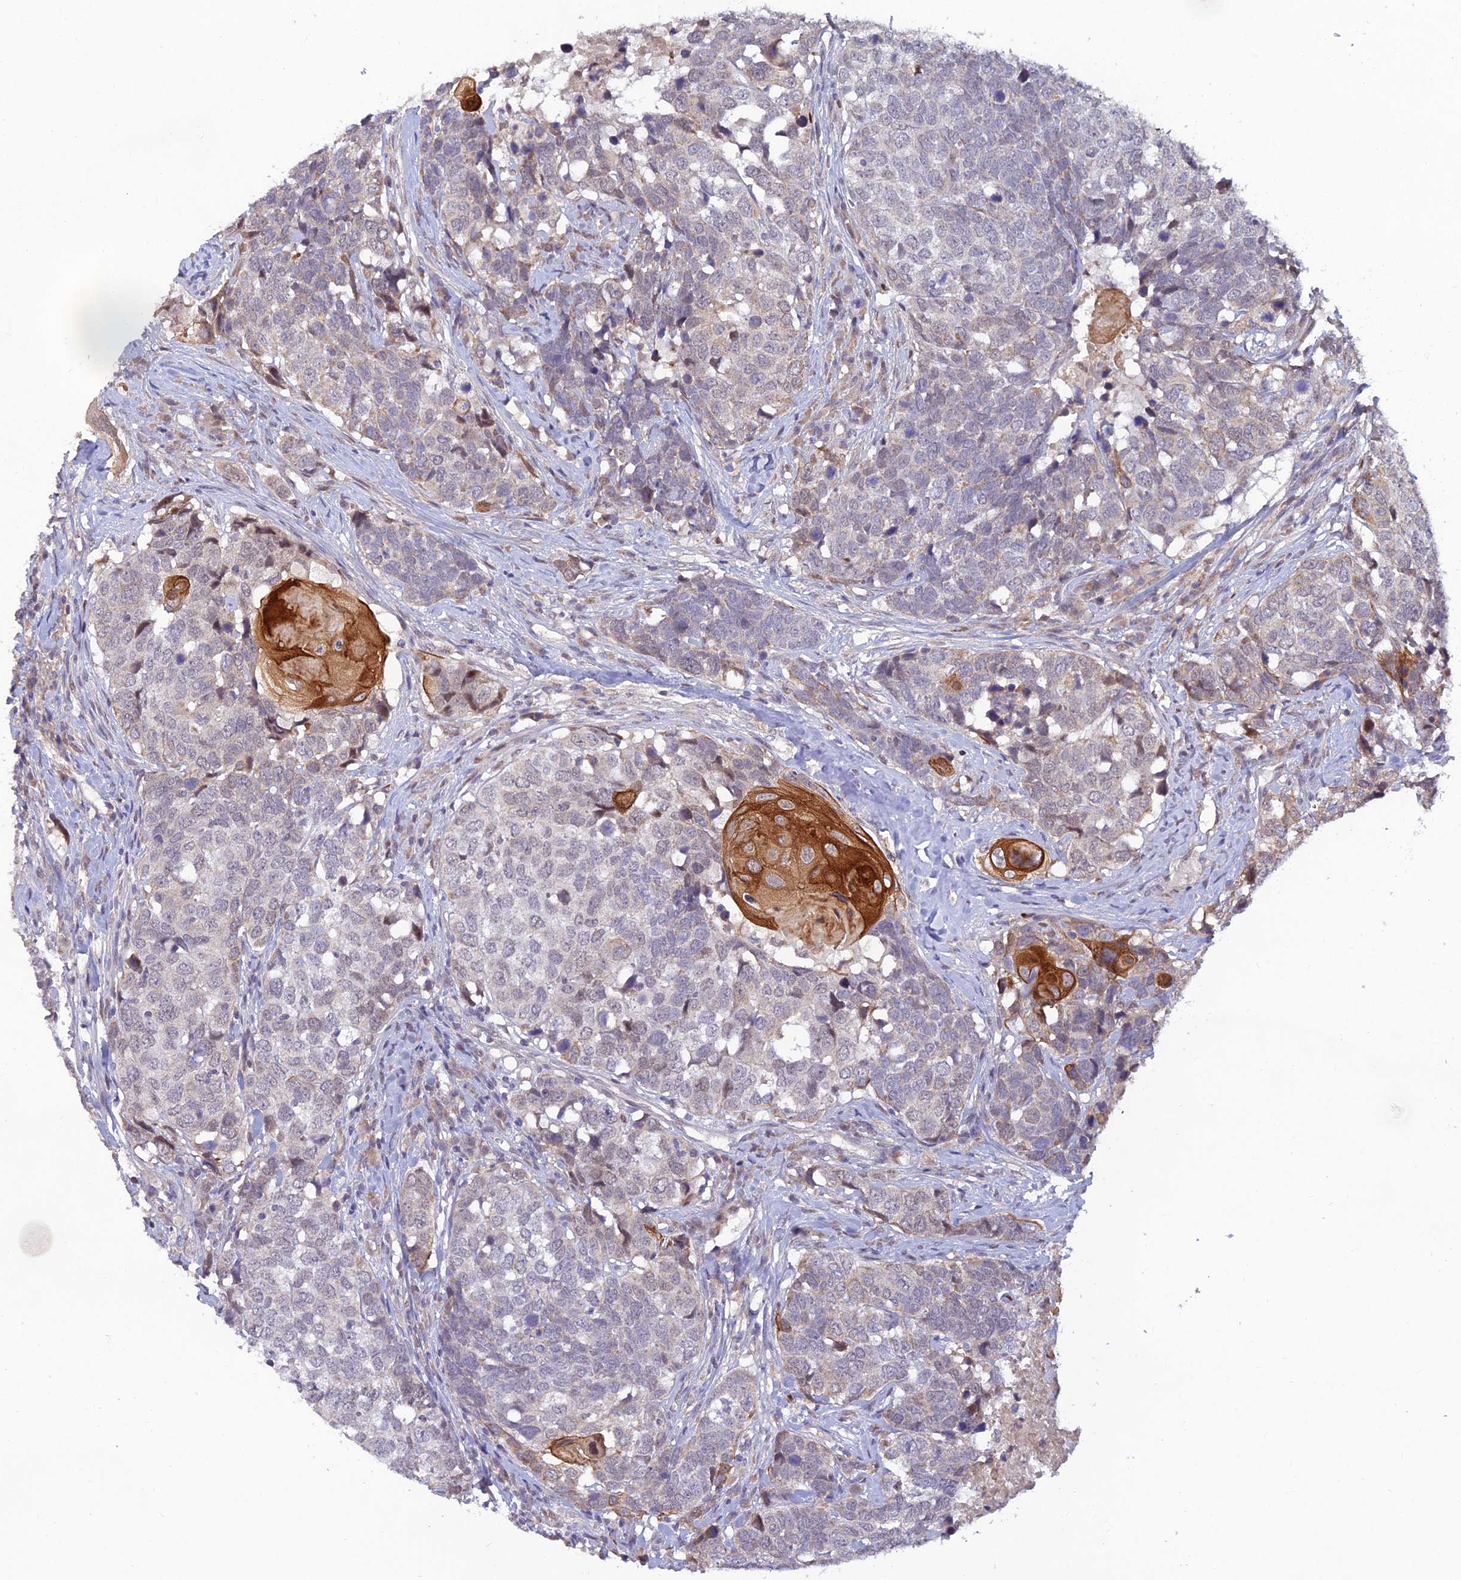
{"staining": {"intensity": "strong", "quantity": "<25%", "location": "cytoplasmic/membranous"}, "tissue": "head and neck cancer", "cell_type": "Tumor cells", "image_type": "cancer", "snomed": [{"axis": "morphology", "description": "Squamous cell carcinoma, NOS"}, {"axis": "topography", "description": "Head-Neck"}], "caption": "DAB immunohistochemical staining of head and neck cancer displays strong cytoplasmic/membranous protein staining in about <25% of tumor cells. (DAB IHC, brown staining for protein, blue staining for nuclei).", "gene": "FASTKD5", "patient": {"sex": "male", "age": 66}}